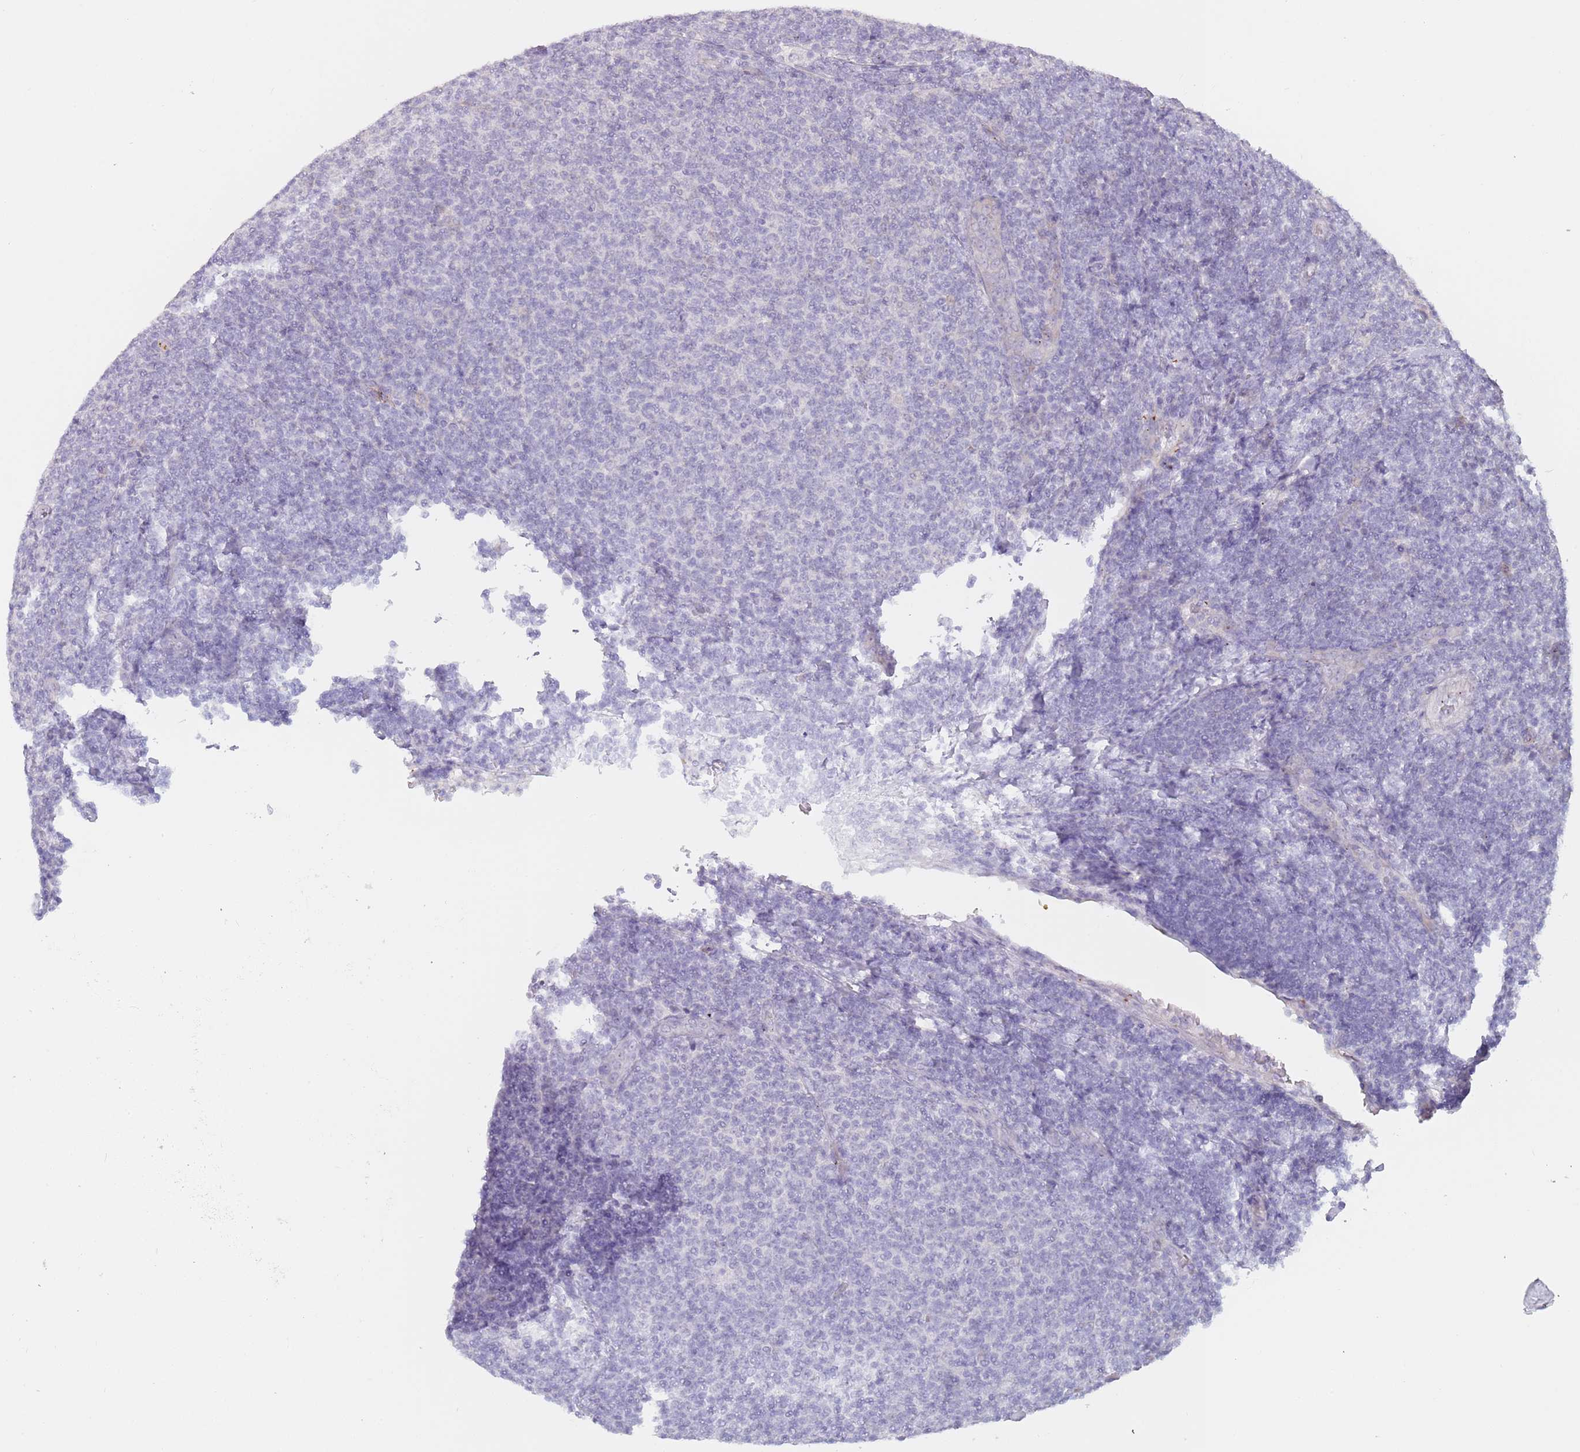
{"staining": {"intensity": "negative", "quantity": "none", "location": "none"}, "tissue": "lymphoma", "cell_type": "Tumor cells", "image_type": "cancer", "snomed": [{"axis": "morphology", "description": "Malignant lymphoma, non-Hodgkin's type, Low grade"}, {"axis": "topography", "description": "Lymph node"}], "caption": "DAB (3,3'-diaminobenzidine) immunohistochemical staining of malignant lymphoma, non-Hodgkin's type (low-grade) exhibits no significant positivity in tumor cells.", "gene": "LDHD", "patient": {"sex": "male", "age": 66}}